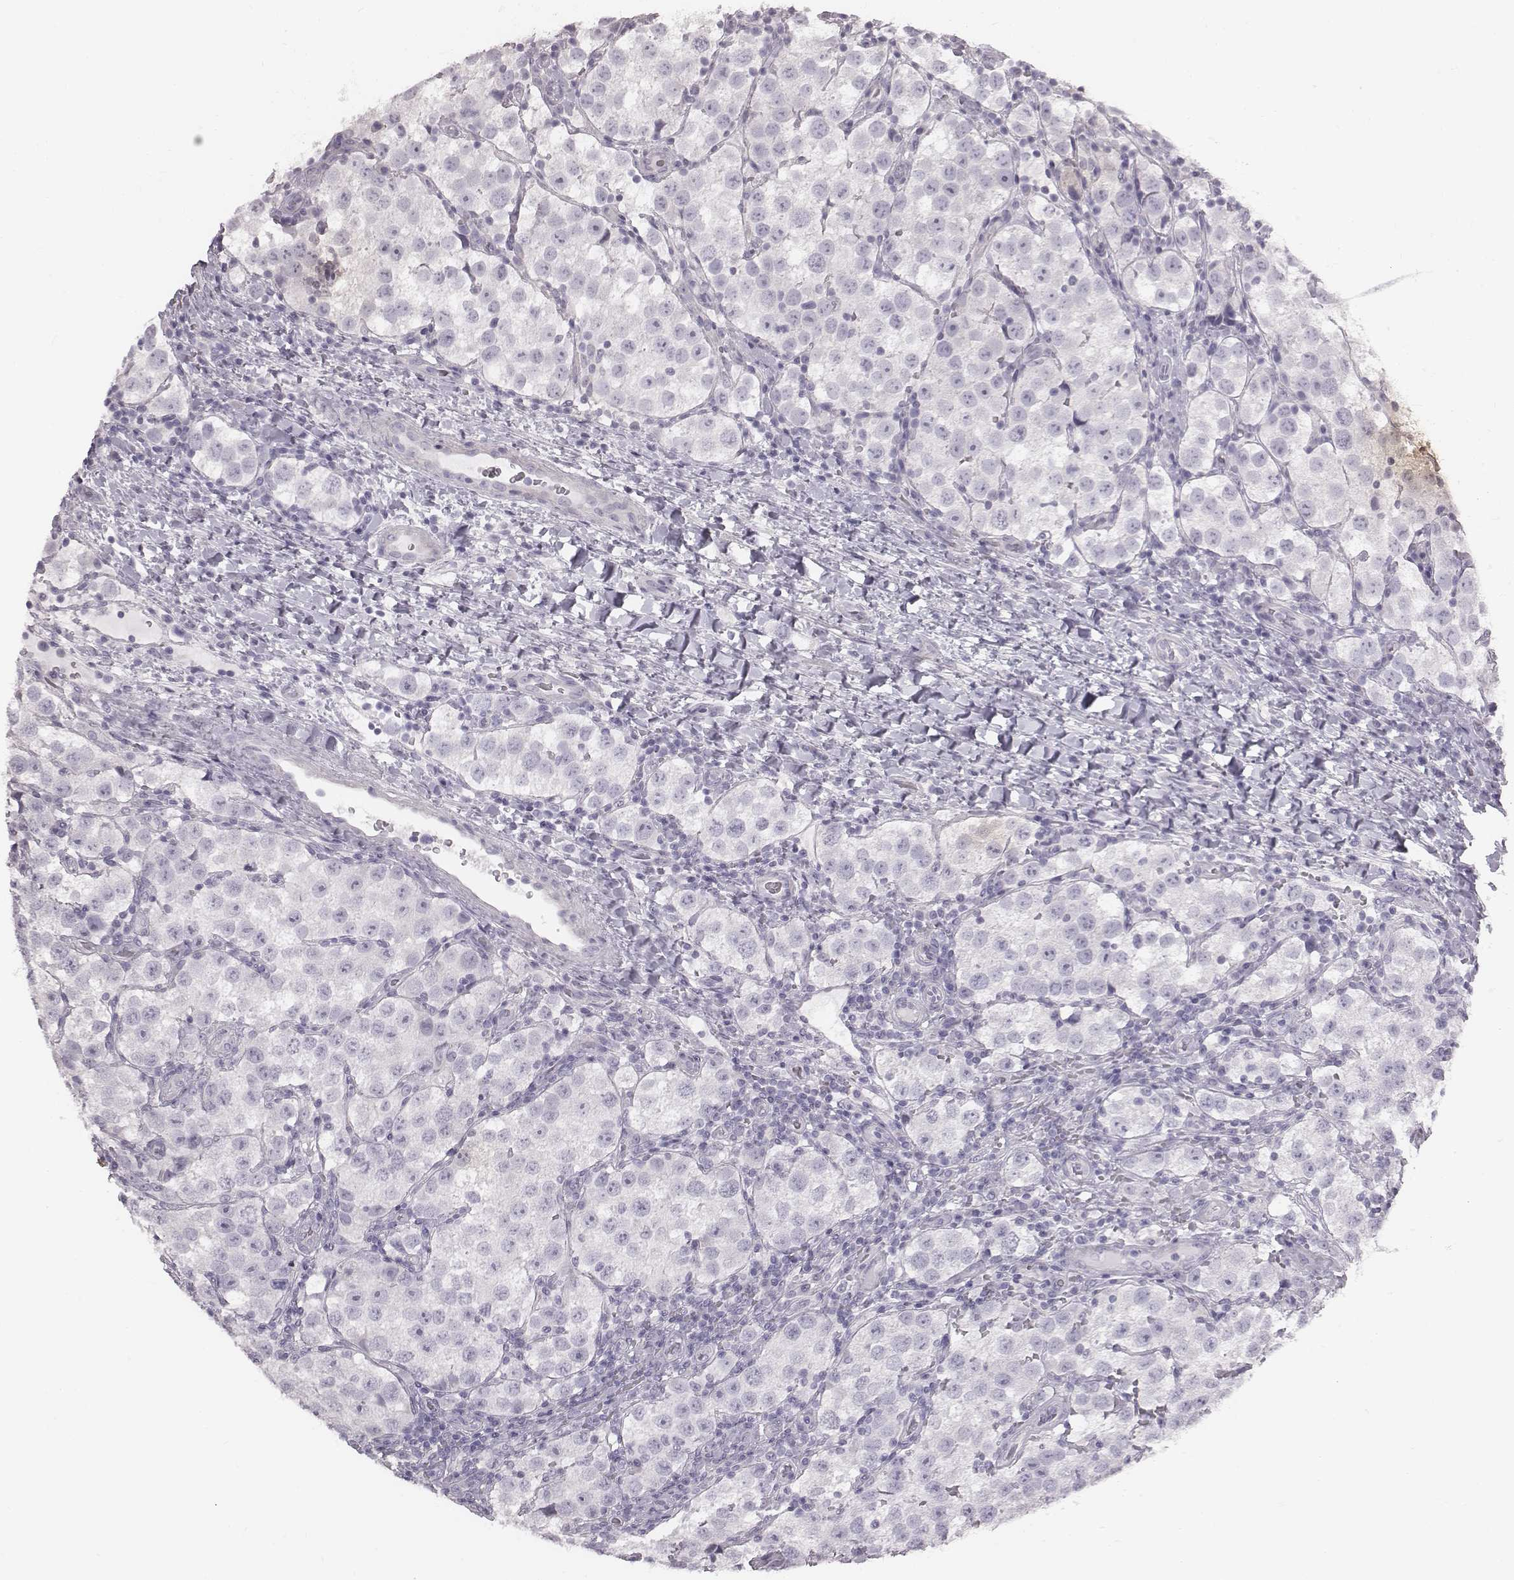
{"staining": {"intensity": "negative", "quantity": "none", "location": "none"}, "tissue": "testis cancer", "cell_type": "Tumor cells", "image_type": "cancer", "snomed": [{"axis": "morphology", "description": "Seminoma, NOS"}, {"axis": "topography", "description": "Testis"}], "caption": "Immunohistochemistry of human testis seminoma demonstrates no expression in tumor cells.", "gene": "C6orf58", "patient": {"sex": "male", "age": 37}}